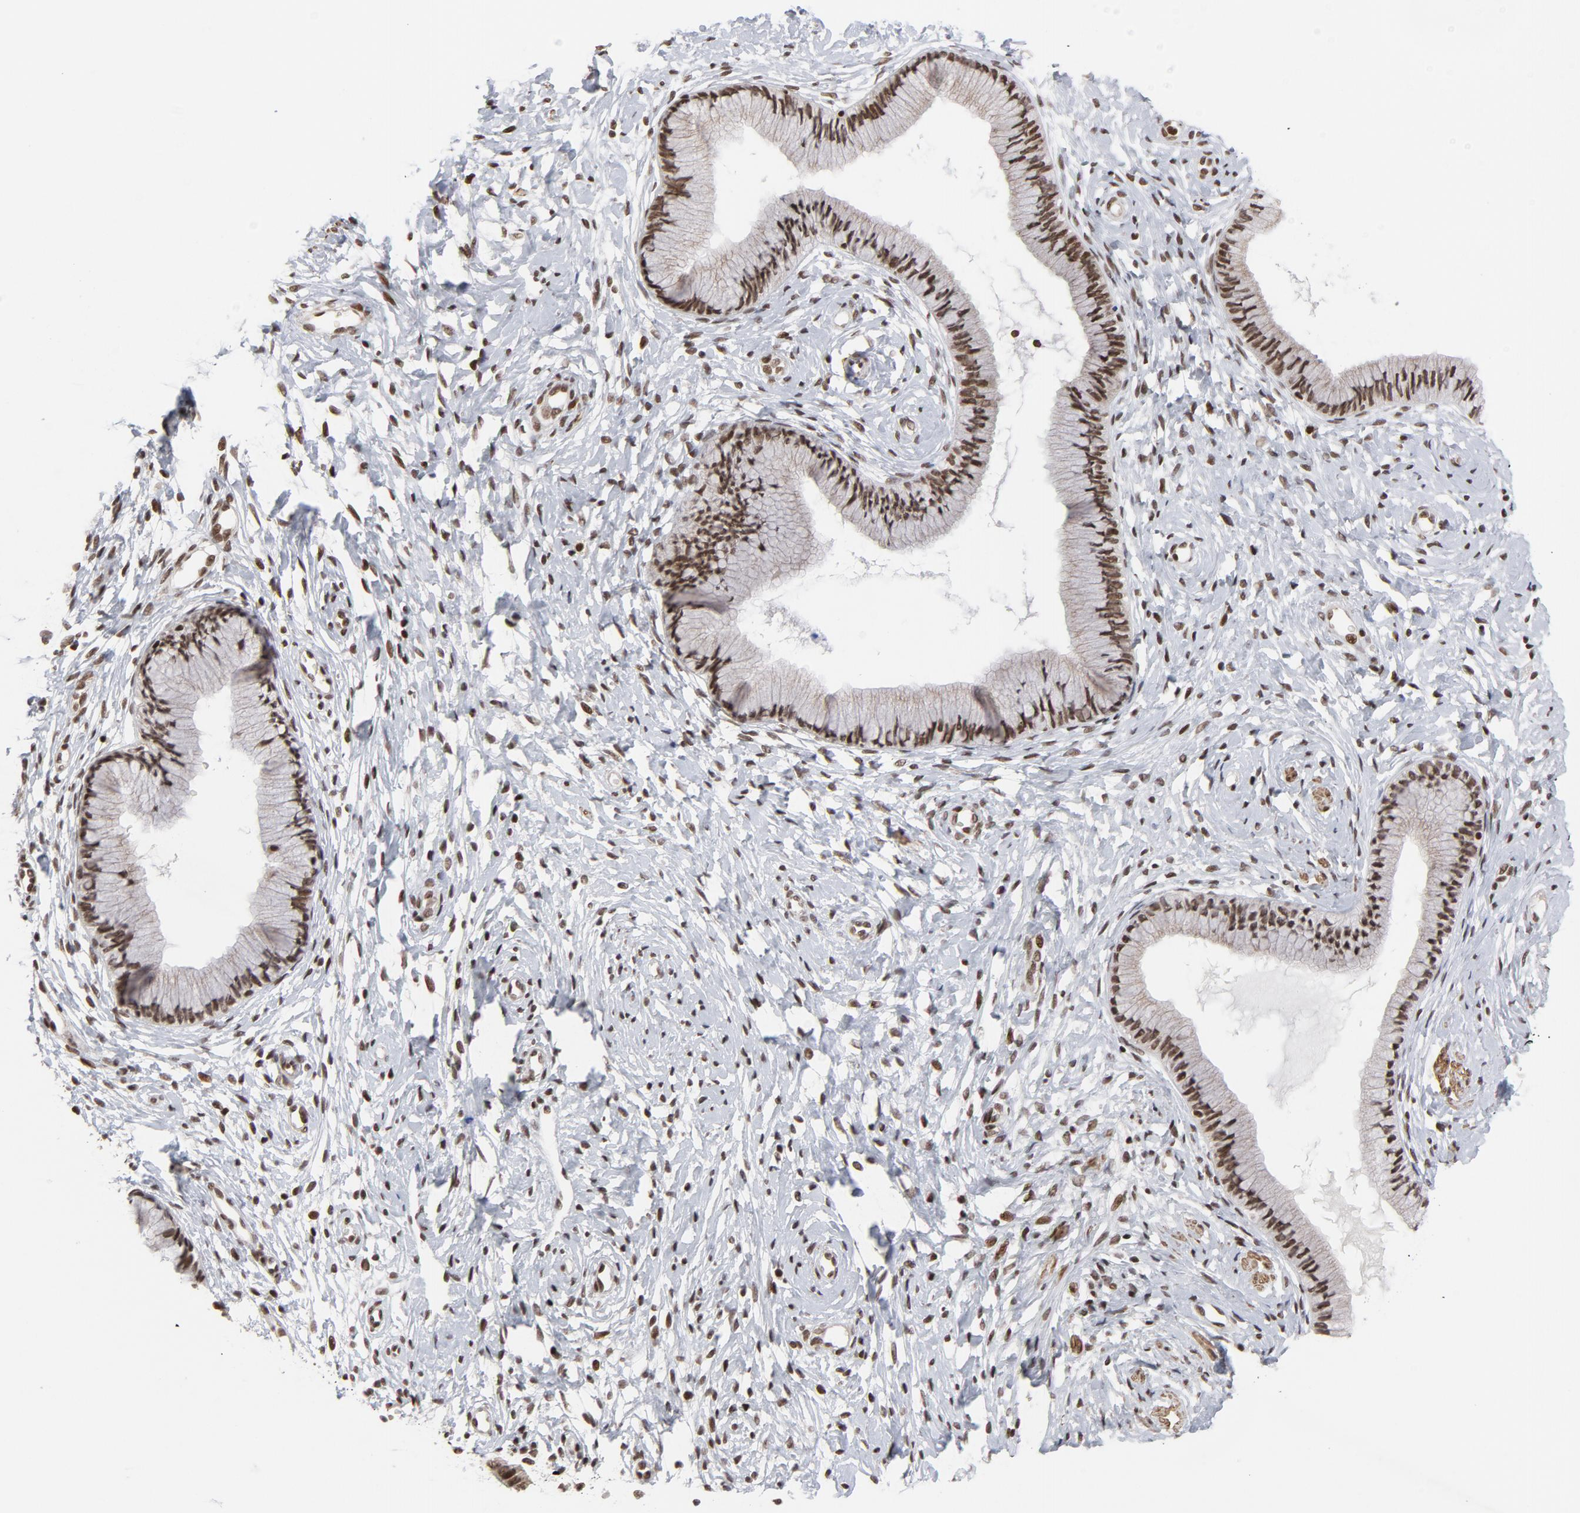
{"staining": {"intensity": "strong", "quantity": ">75%", "location": "cytoplasmic/membranous,nuclear"}, "tissue": "cervix", "cell_type": "Glandular cells", "image_type": "normal", "snomed": [{"axis": "morphology", "description": "Normal tissue, NOS"}, {"axis": "topography", "description": "Cervix"}], "caption": "Protein analysis of benign cervix exhibits strong cytoplasmic/membranous,nuclear expression in about >75% of glandular cells. The staining was performed using DAB to visualize the protein expression in brown, while the nuclei were stained in blue with hematoxylin (Magnification: 20x).", "gene": "CTCF", "patient": {"sex": "female", "age": 46}}